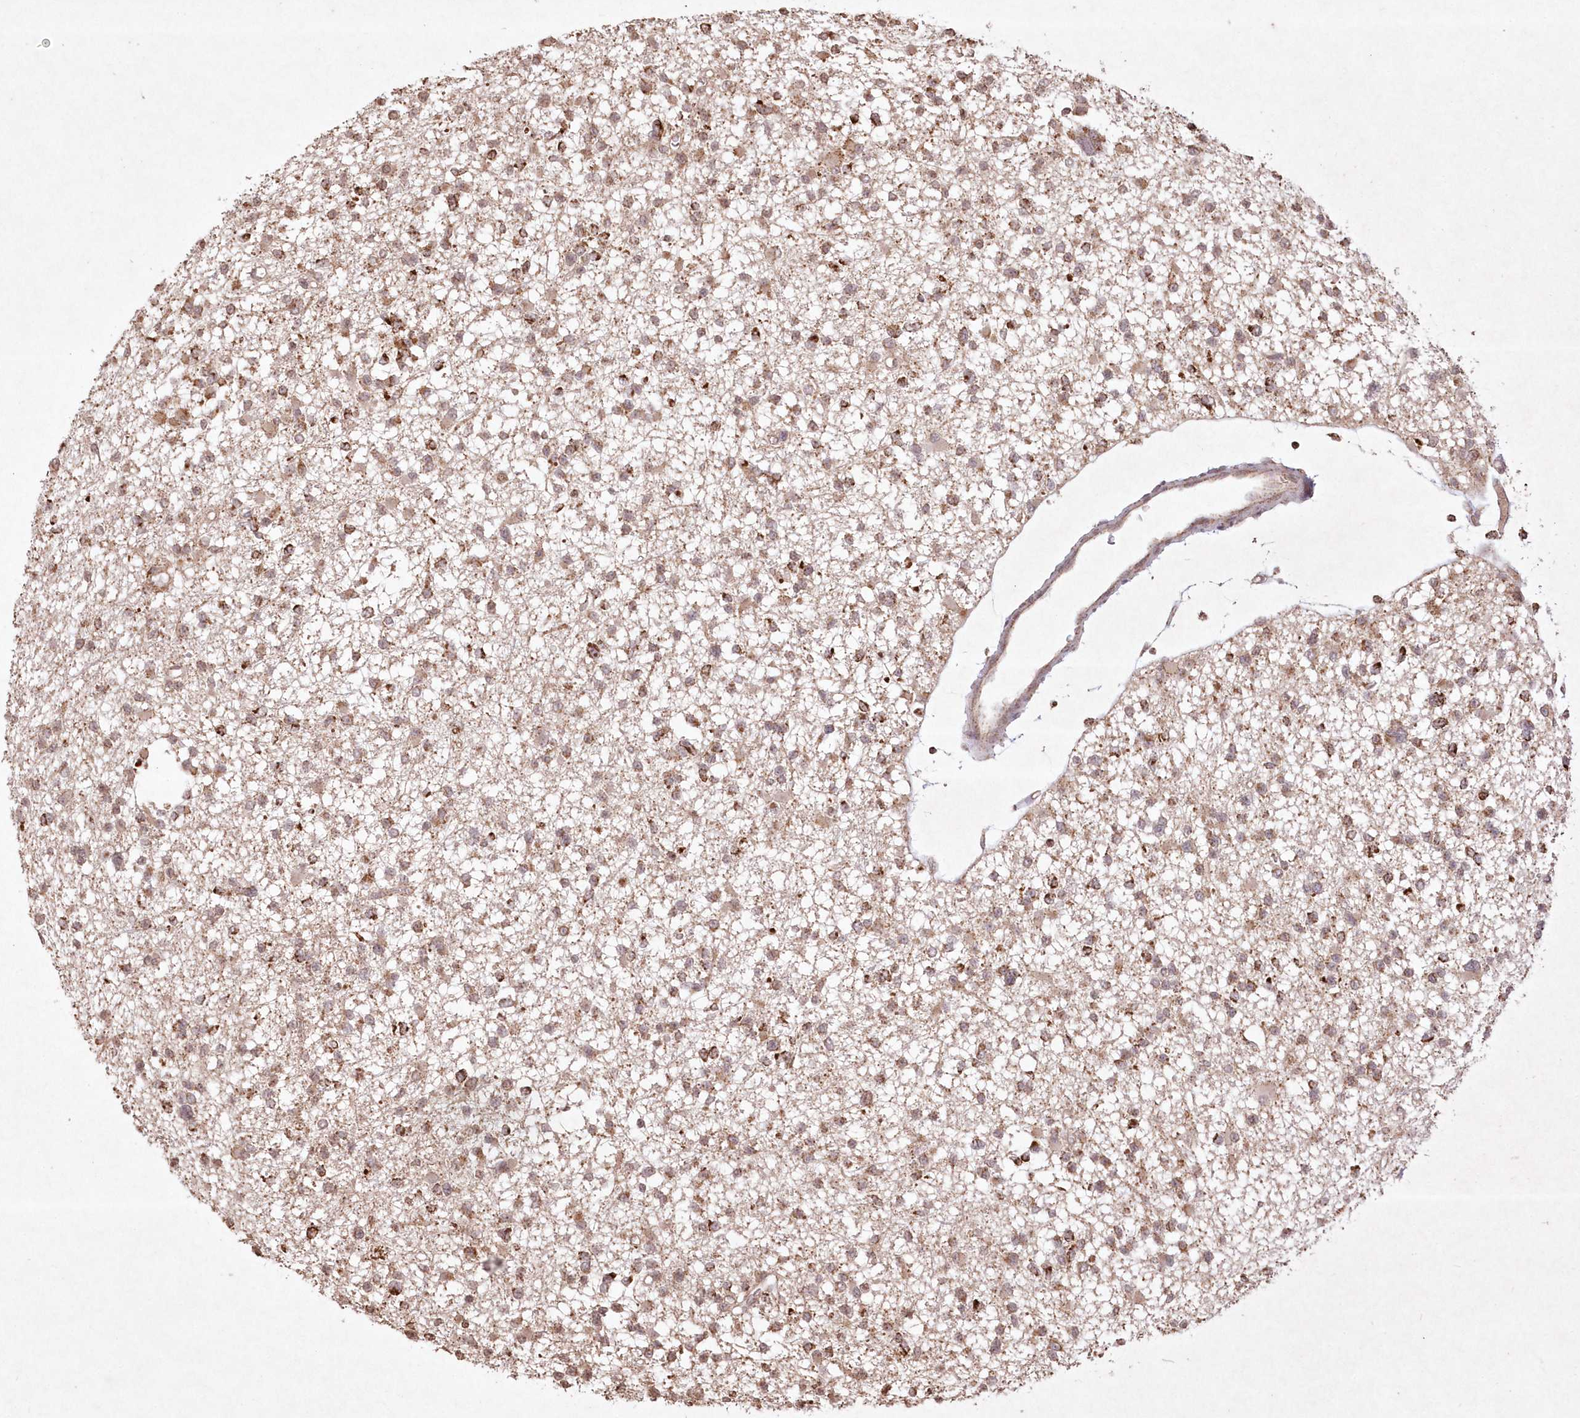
{"staining": {"intensity": "strong", "quantity": "25%-75%", "location": "cytoplasmic/membranous"}, "tissue": "glioma", "cell_type": "Tumor cells", "image_type": "cancer", "snomed": [{"axis": "morphology", "description": "Glioma, malignant, Low grade"}, {"axis": "topography", "description": "Brain"}], "caption": "About 25%-75% of tumor cells in malignant low-grade glioma show strong cytoplasmic/membranous protein expression as visualized by brown immunohistochemical staining.", "gene": "LRPPRC", "patient": {"sex": "female", "age": 22}}